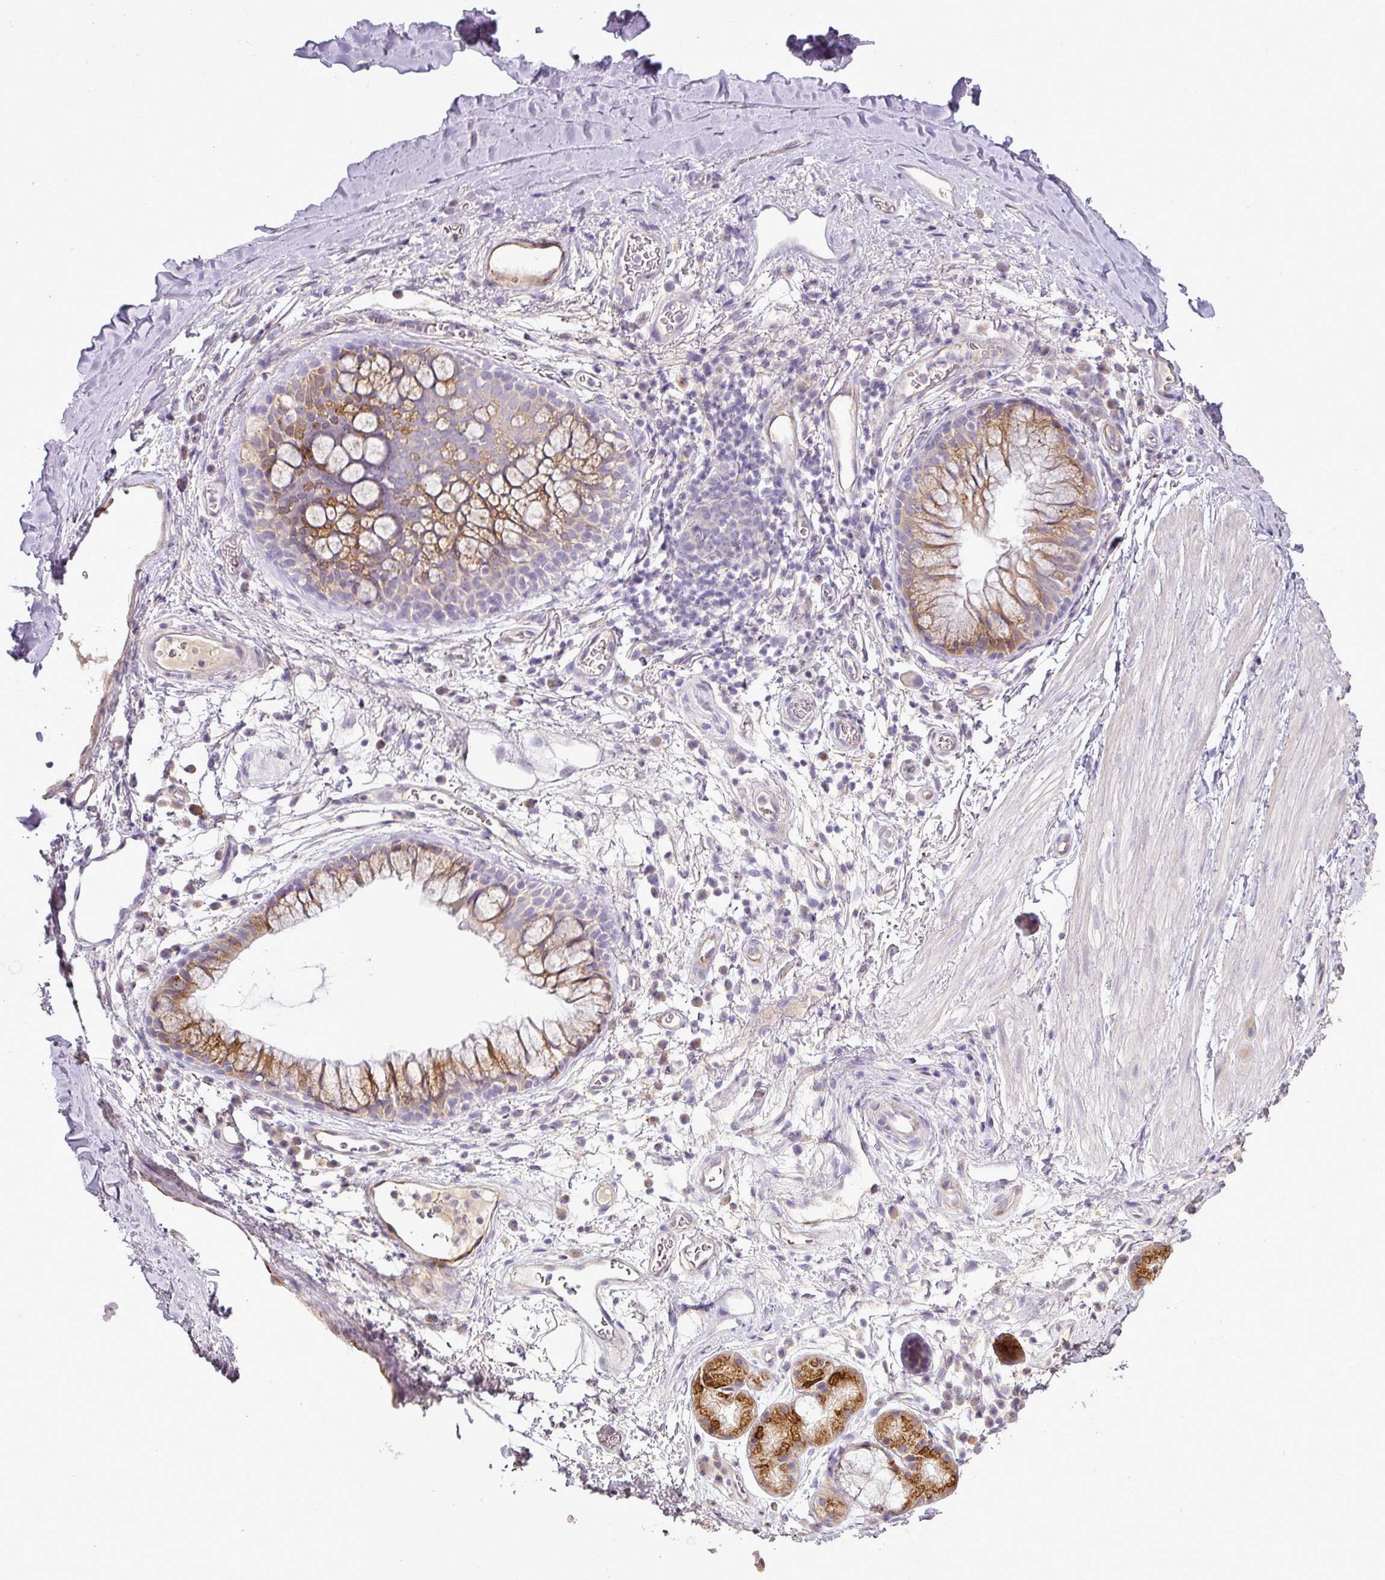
{"staining": {"intensity": "negative", "quantity": "none", "location": "none"}, "tissue": "adipose tissue", "cell_type": "Adipocytes", "image_type": "normal", "snomed": [{"axis": "morphology", "description": "Normal tissue, NOS"}, {"axis": "topography", "description": "Cartilage tissue"}, {"axis": "topography", "description": "Bronchus"}], "caption": "A histopathology image of adipose tissue stained for a protein displays no brown staining in adipocytes.", "gene": "BRINP2", "patient": {"sex": "male", "age": 58}}